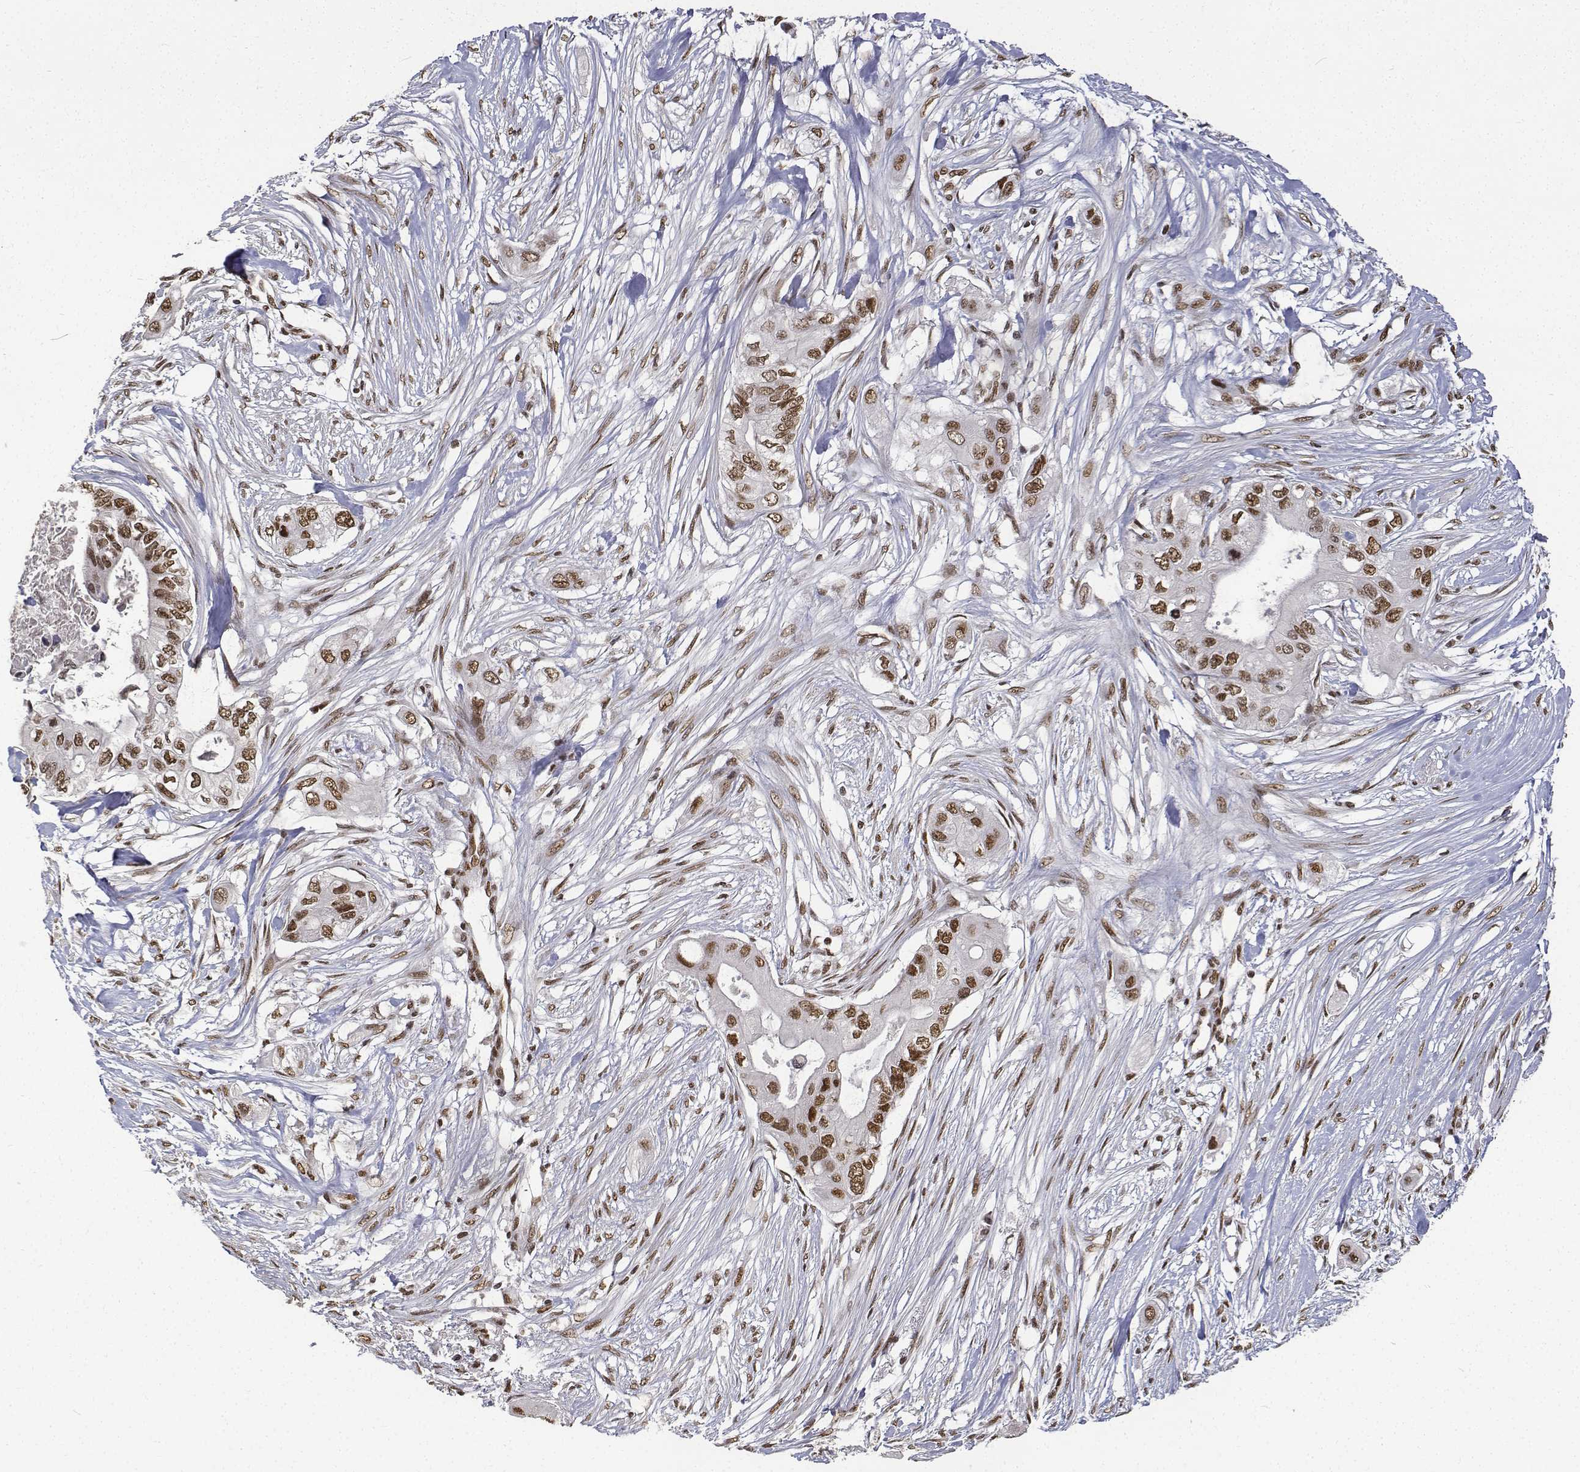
{"staining": {"intensity": "moderate", "quantity": ">75%", "location": "nuclear"}, "tissue": "pancreatic cancer", "cell_type": "Tumor cells", "image_type": "cancer", "snomed": [{"axis": "morphology", "description": "Adenocarcinoma, NOS"}, {"axis": "topography", "description": "Pancreas"}], "caption": "Moderate nuclear positivity is identified in approximately >75% of tumor cells in adenocarcinoma (pancreatic).", "gene": "ATRX", "patient": {"sex": "female", "age": 63}}